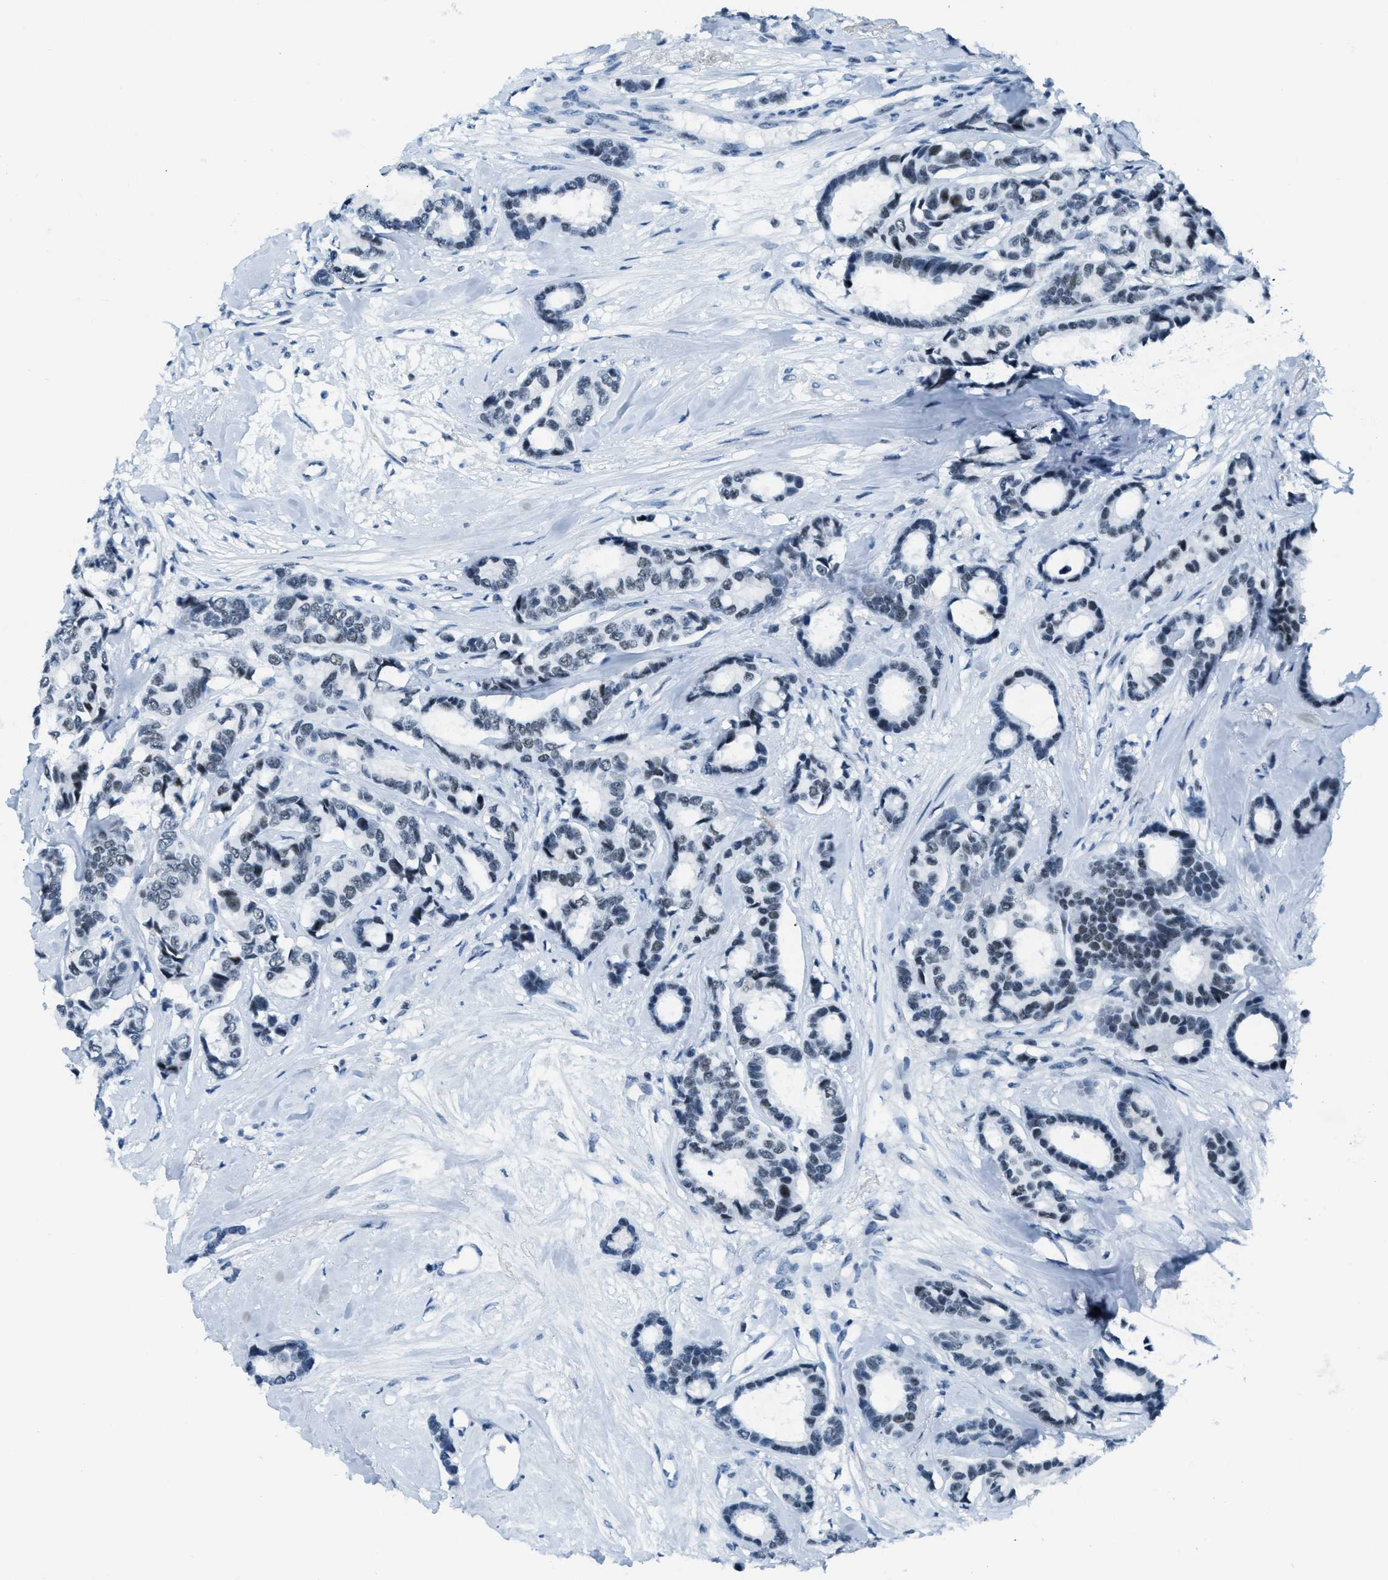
{"staining": {"intensity": "weak", "quantity": "25%-75%", "location": "nuclear"}, "tissue": "breast cancer", "cell_type": "Tumor cells", "image_type": "cancer", "snomed": [{"axis": "morphology", "description": "Duct carcinoma"}, {"axis": "topography", "description": "Breast"}], "caption": "Human intraductal carcinoma (breast) stained for a protein (brown) shows weak nuclear positive expression in about 25%-75% of tumor cells.", "gene": "PLA2G2A", "patient": {"sex": "female", "age": 87}}